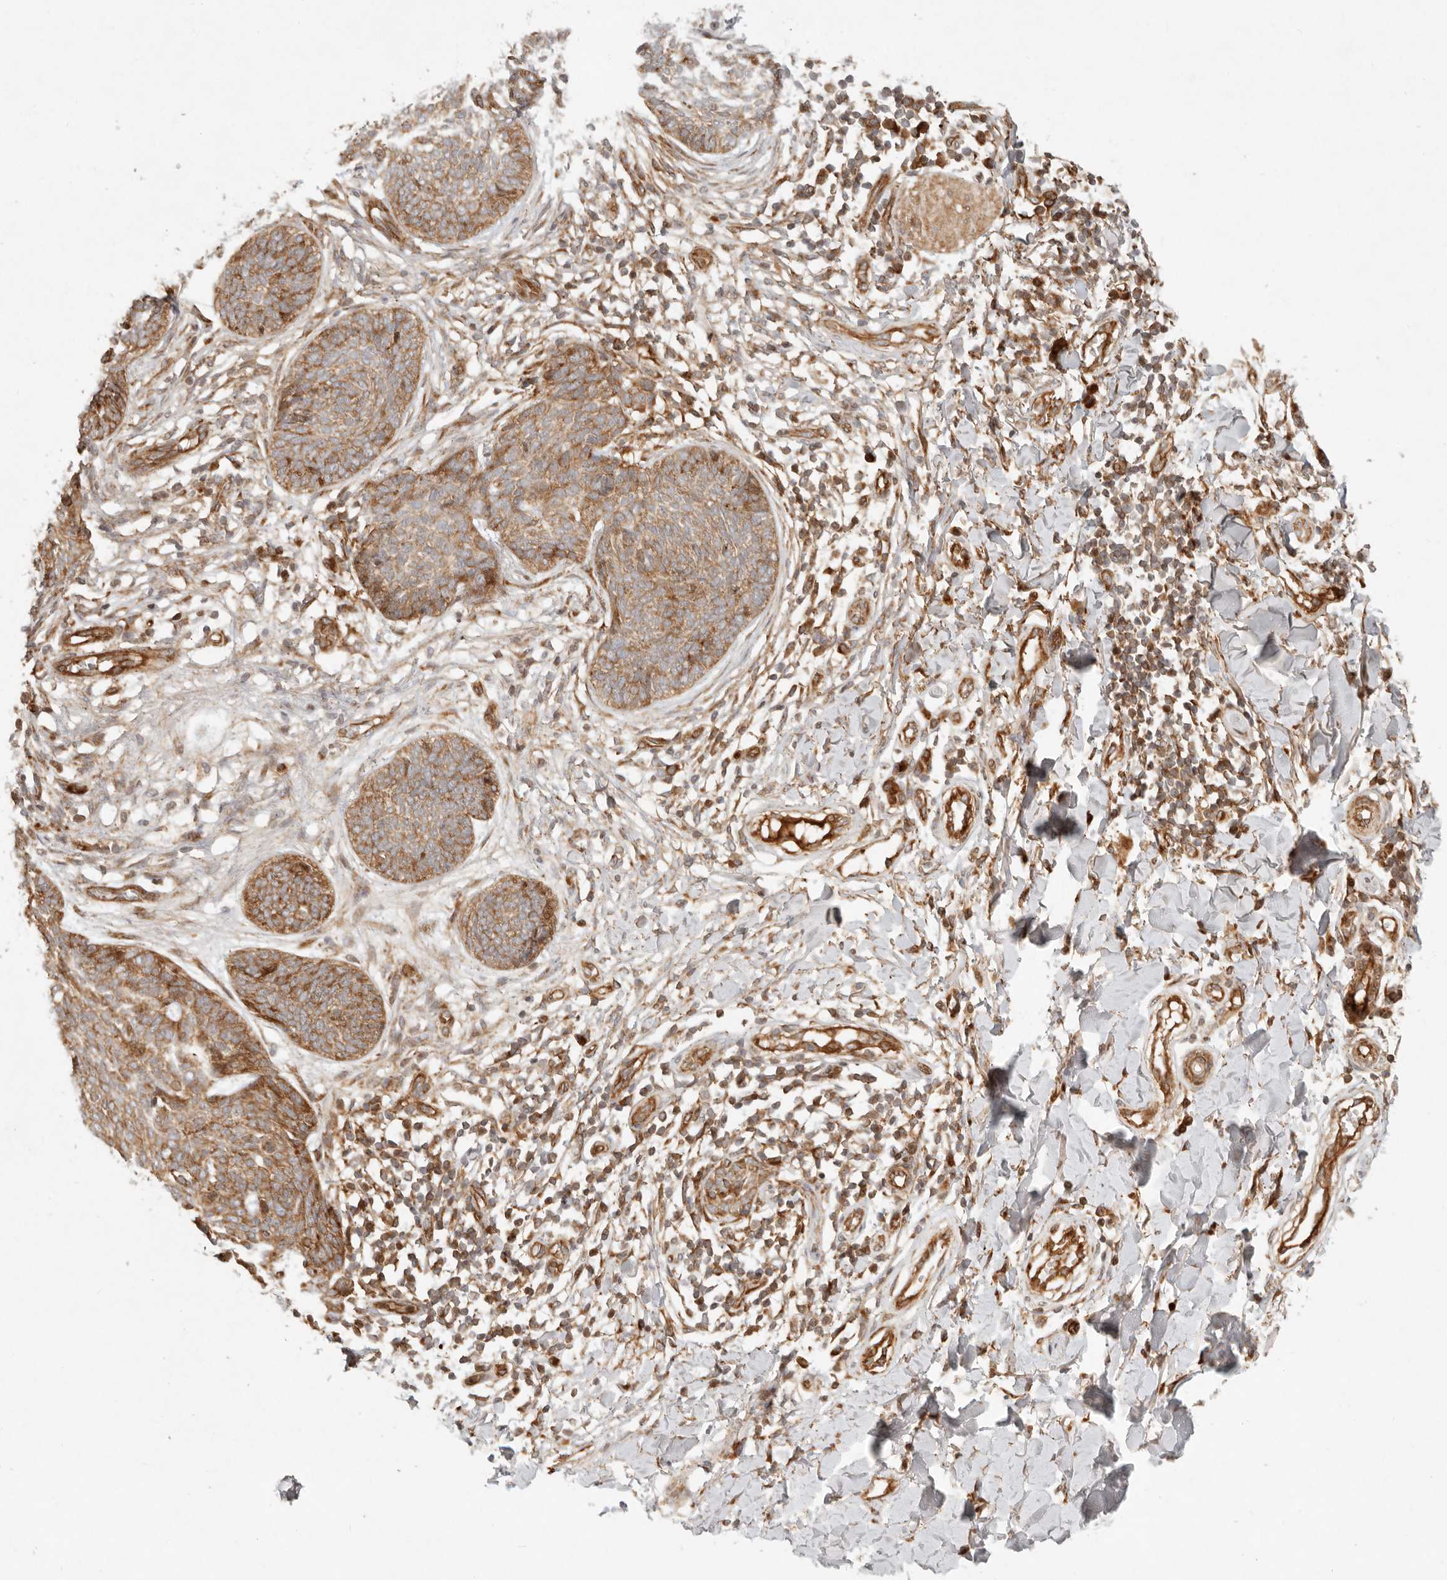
{"staining": {"intensity": "moderate", "quantity": ">75%", "location": "cytoplasmic/membranous"}, "tissue": "skin cancer", "cell_type": "Tumor cells", "image_type": "cancer", "snomed": [{"axis": "morphology", "description": "Basal cell carcinoma"}, {"axis": "topography", "description": "Skin"}], "caption": "Brown immunohistochemical staining in skin cancer (basal cell carcinoma) displays moderate cytoplasmic/membranous positivity in about >75% of tumor cells.", "gene": "KLHL38", "patient": {"sex": "female", "age": 64}}